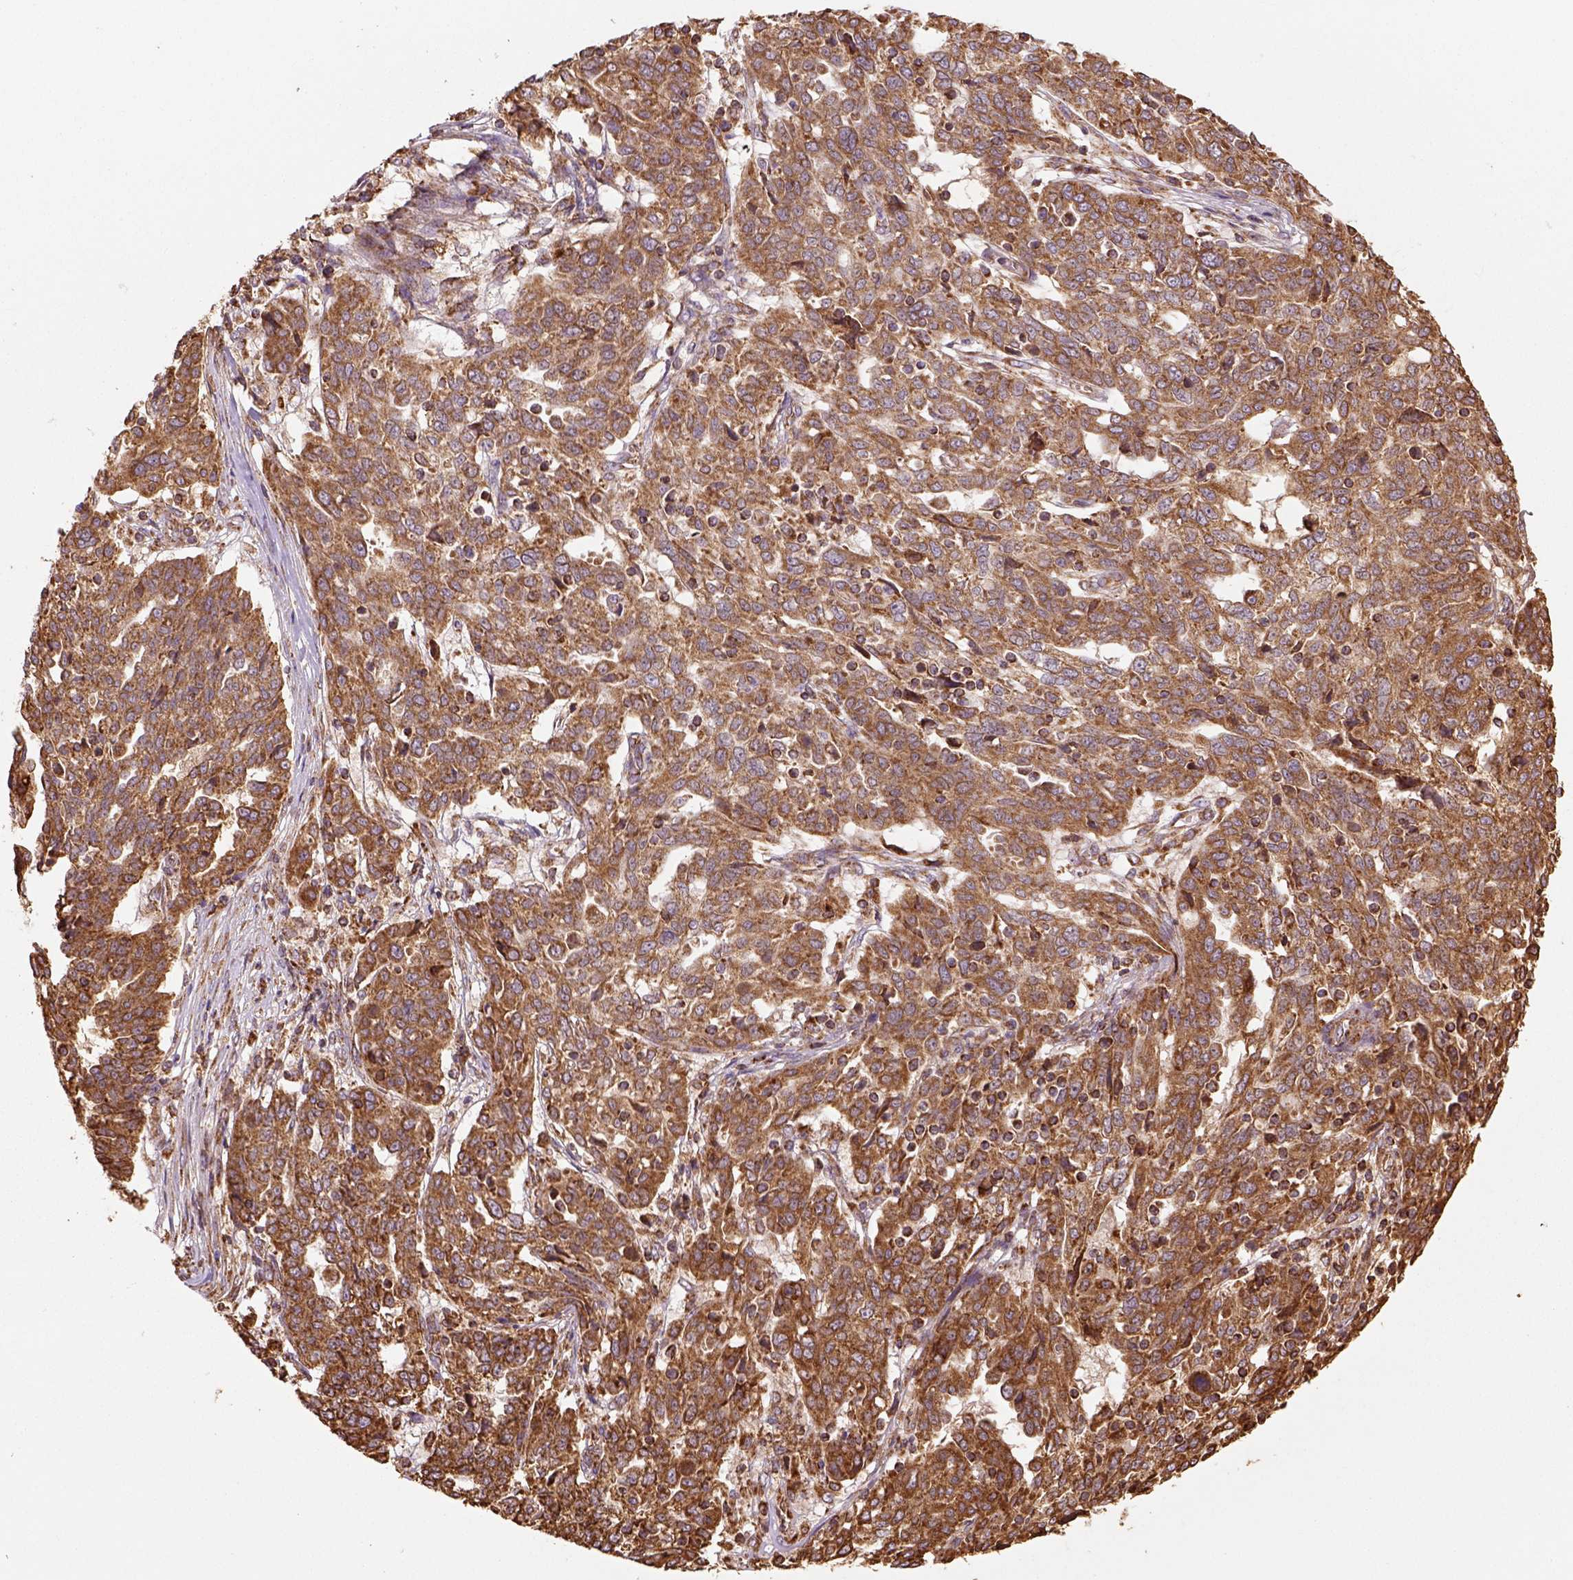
{"staining": {"intensity": "strong", "quantity": ">75%", "location": "cytoplasmic/membranous"}, "tissue": "ovarian cancer", "cell_type": "Tumor cells", "image_type": "cancer", "snomed": [{"axis": "morphology", "description": "Cystadenocarcinoma, serous, NOS"}, {"axis": "topography", "description": "Ovary"}], "caption": "Tumor cells display strong cytoplasmic/membranous expression in approximately >75% of cells in serous cystadenocarcinoma (ovarian).", "gene": "MAPK8IP3", "patient": {"sex": "female", "age": 67}}